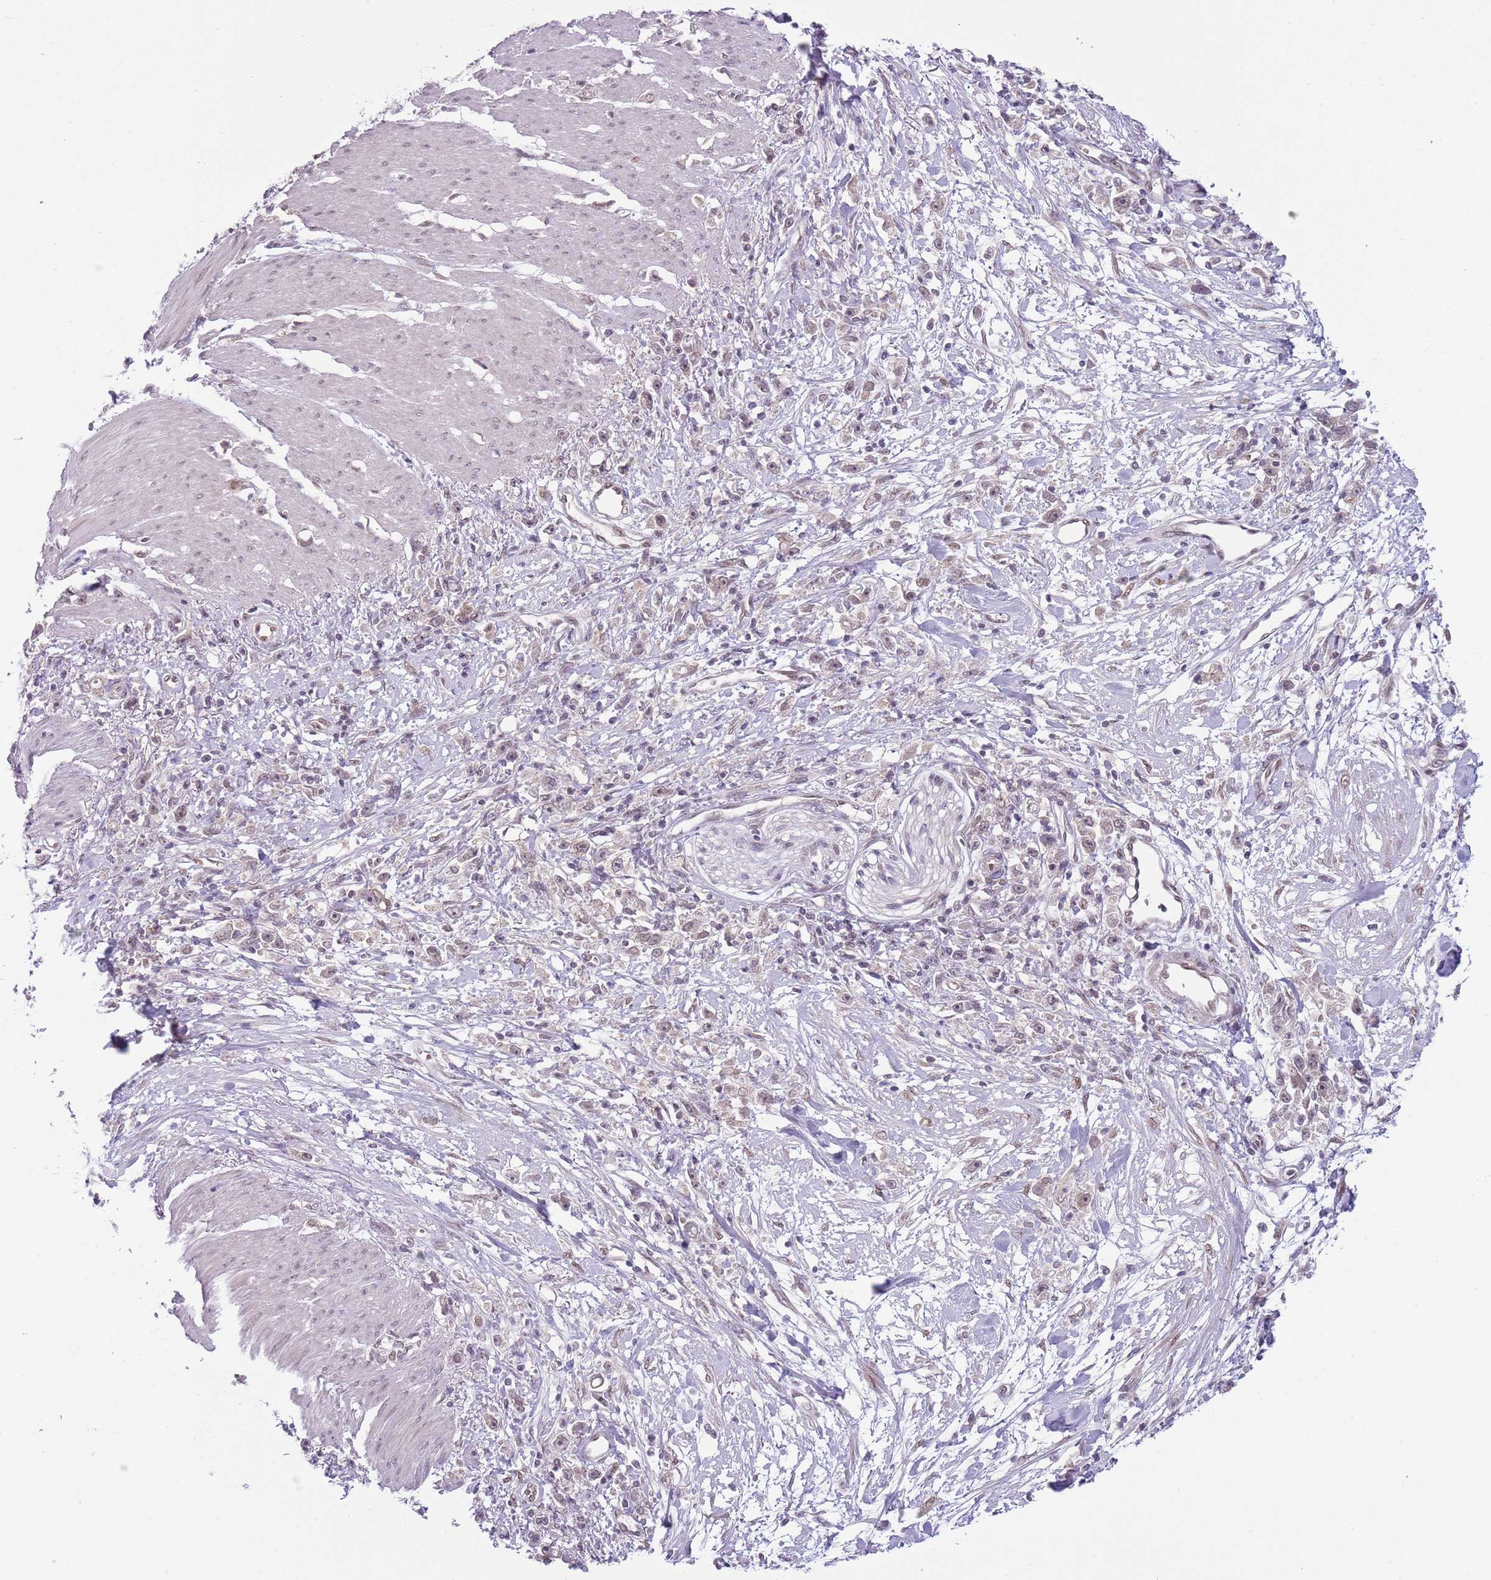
{"staining": {"intensity": "negative", "quantity": "none", "location": "none"}, "tissue": "stomach cancer", "cell_type": "Tumor cells", "image_type": "cancer", "snomed": [{"axis": "morphology", "description": "Adenocarcinoma, NOS"}, {"axis": "topography", "description": "Stomach"}], "caption": "This is a micrograph of immunohistochemistry (IHC) staining of stomach cancer (adenocarcinoma), which shows no staining in tumor cells.", "gene": "TM2D1", "patient": {"sex": "female", "age": 59}}